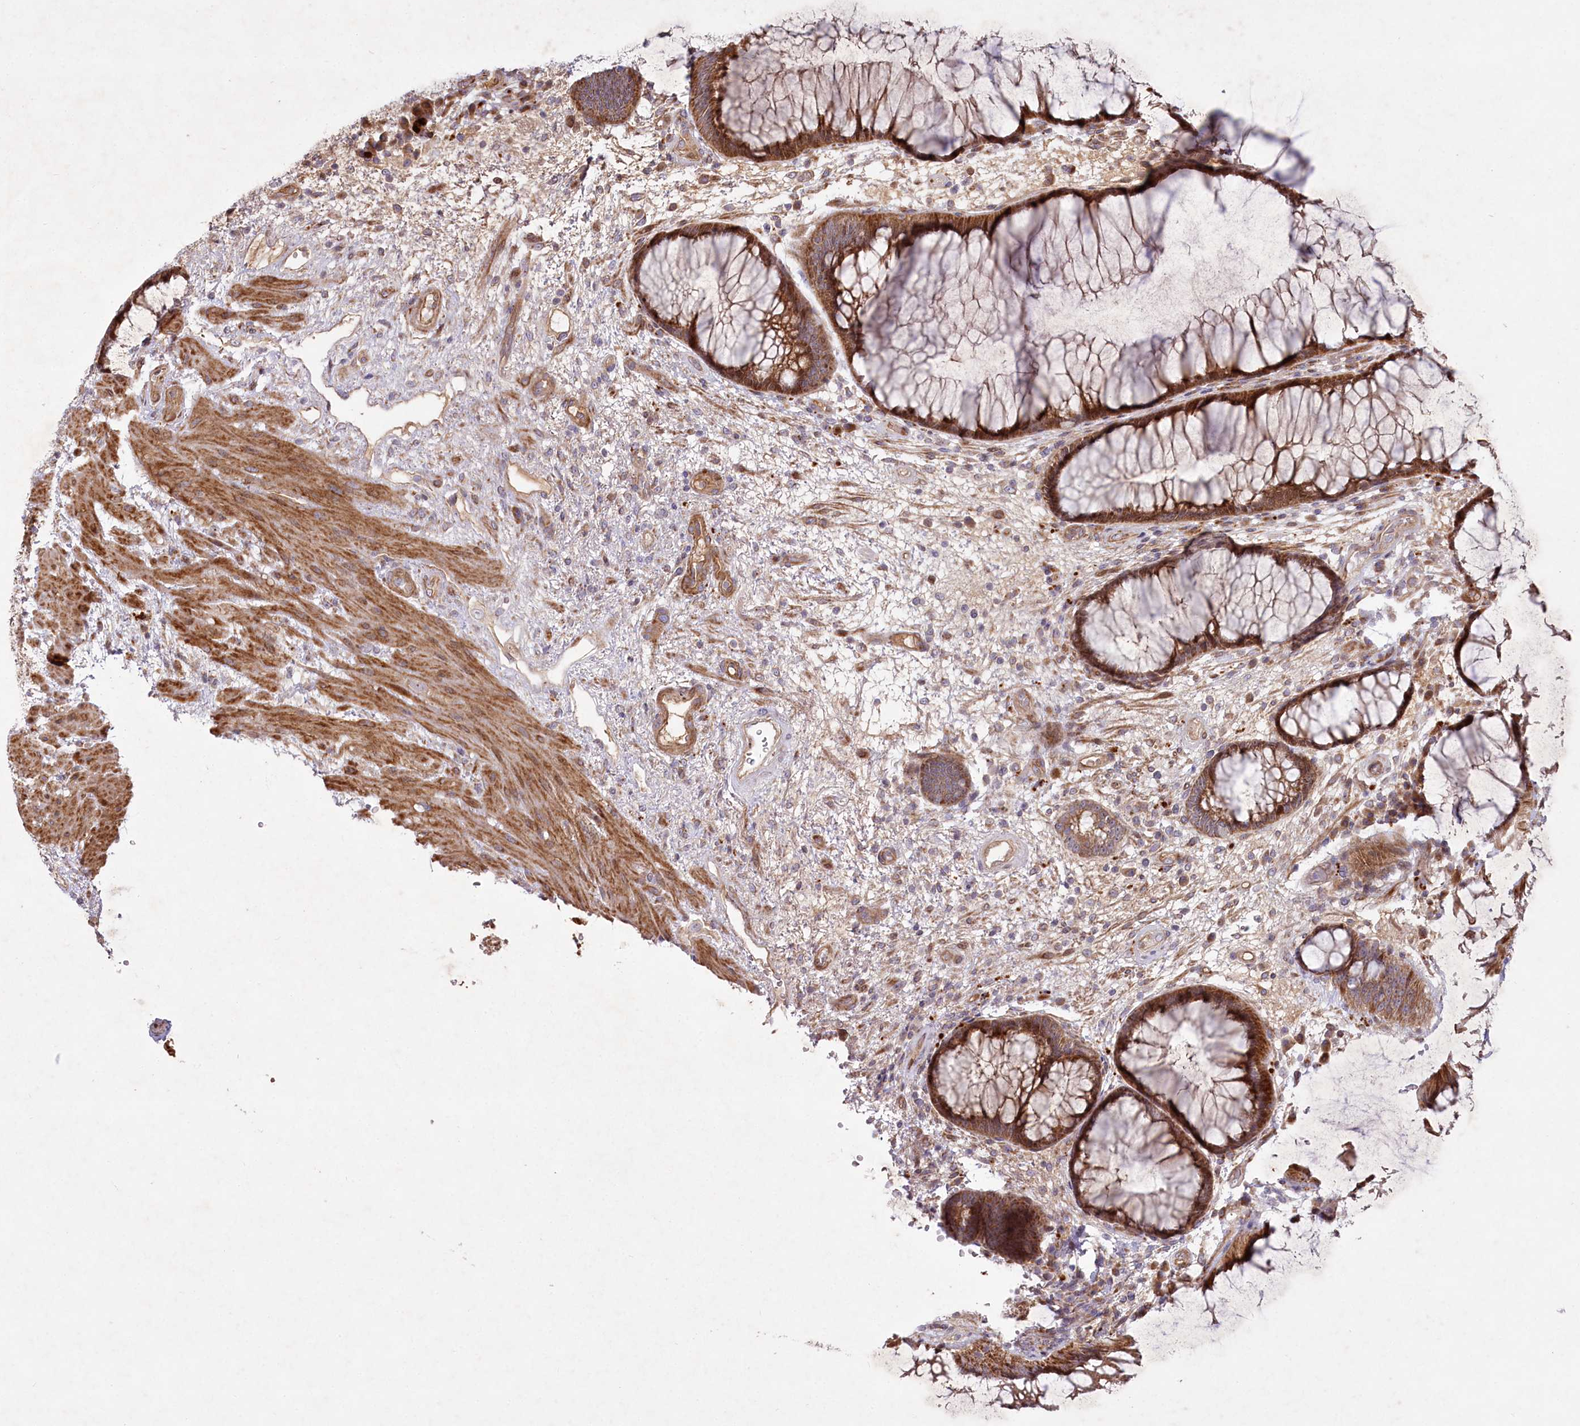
{"staining": {"intensity": "strong", "quantity": ">75%", "location": "cytoplasmic/membranous"}, "tissue": "rectum", "cell_type": "Glandular cells", "image_type": "normal", "snomed": [{"axis": "morphology", "description": "Normal tissue, NOS"}, {"axis": "topography", "description": "Rectum"}], "caption": "A high amount of strong cytoplasmic/membranous positivity is present in about >75% of glandular cells in unremarkable rectum. Immunohistochemistry stains the protein of interest in brown and the nuclei are stained blue.", "gene": "PSTK", "patient": {"sex": "male", "age": 51}}